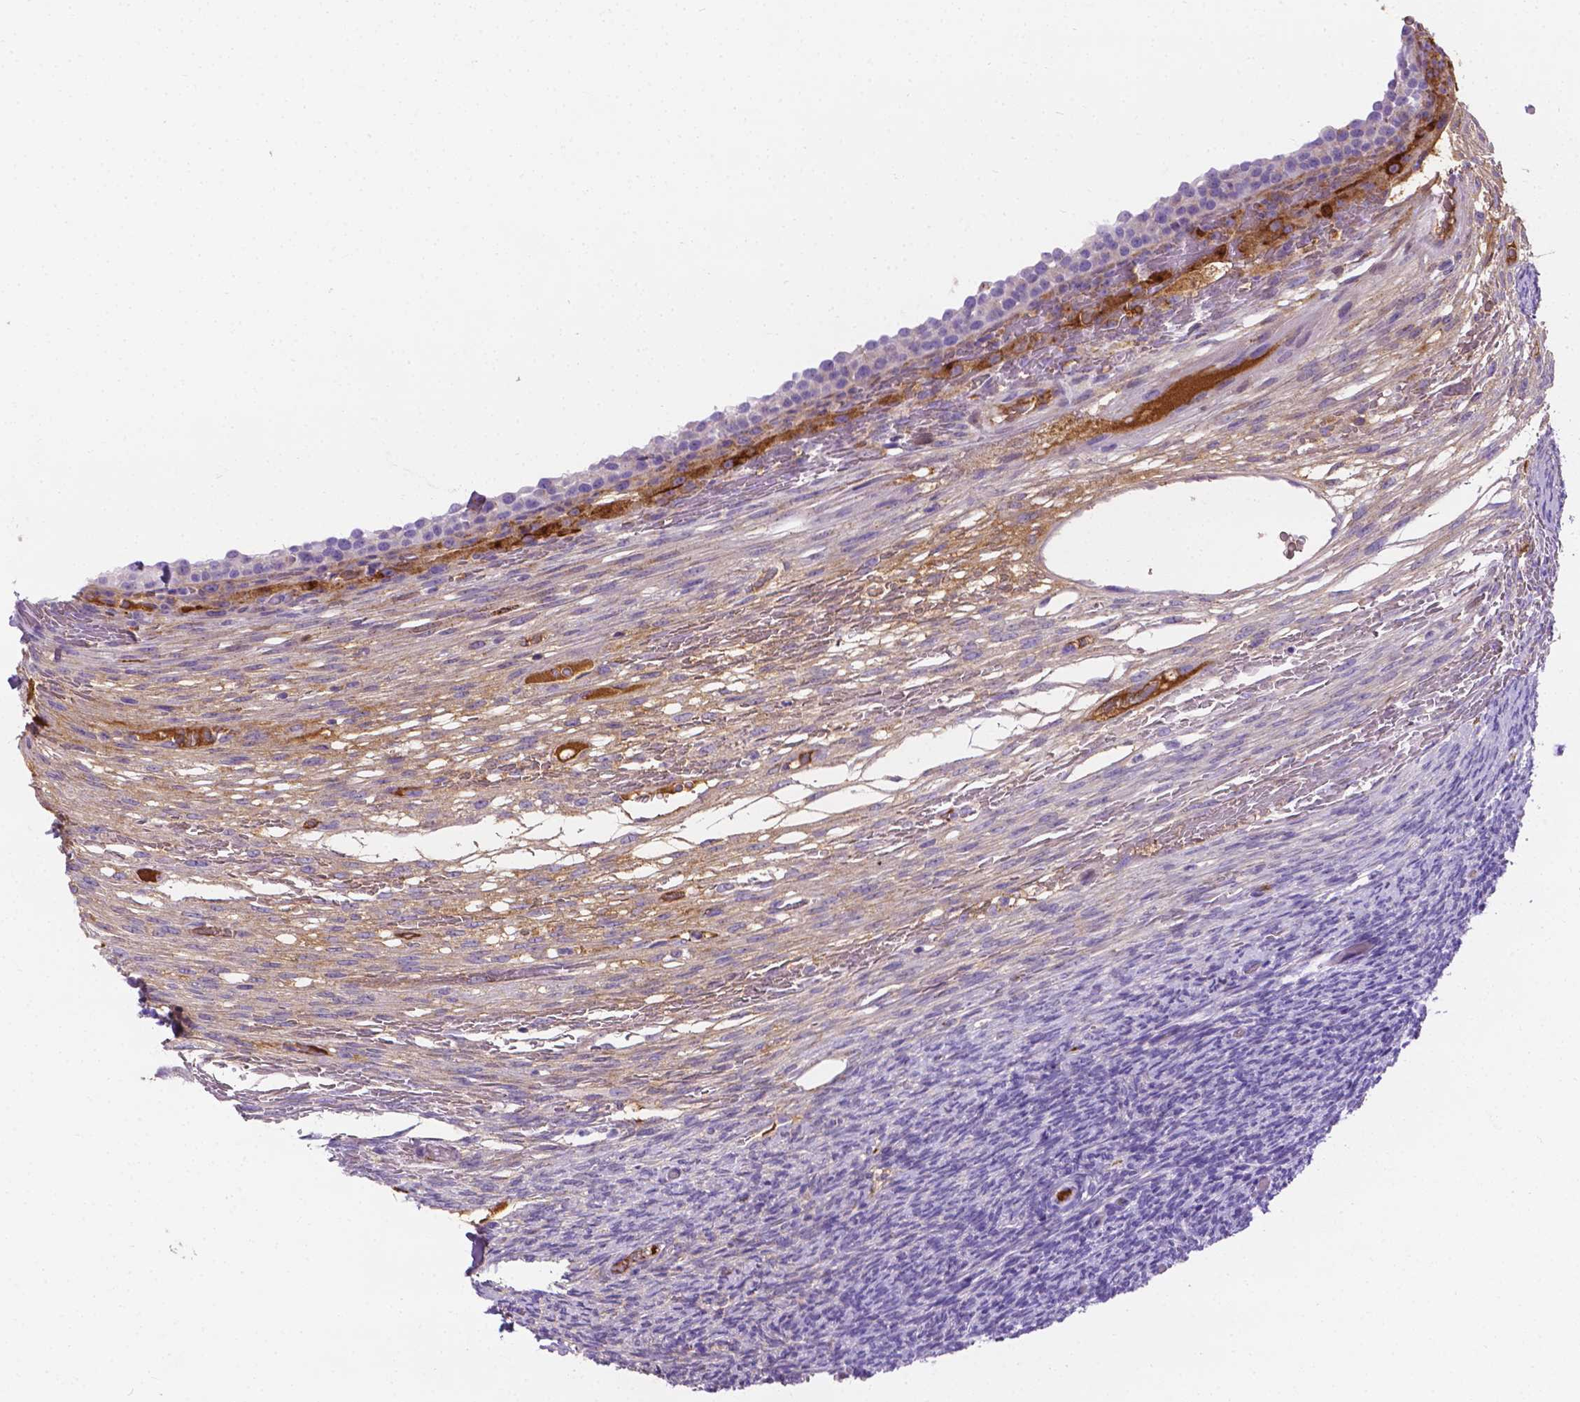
{"staining": {"intensity": "negative", "quantity": "none", "location": "none"}, "tissue": "ovary", "cell_type": "Ovarian stroma cells", "image_type": "normal", "snomed": [{"axis": "morphology", "description": "Normal tissue, NOS"}, {"axis": "topography", "description": "Ovary"}], "caption": "Immunohistochemistry photomicrograph of unremarkable ovary: ovary stained with DAB (3,3'-diaminobenzidine) demonstrates no significant protein positivity in ovarian stroma cells.", "gene": "APOE", "patient": {"sex": "female", "age": 34}}